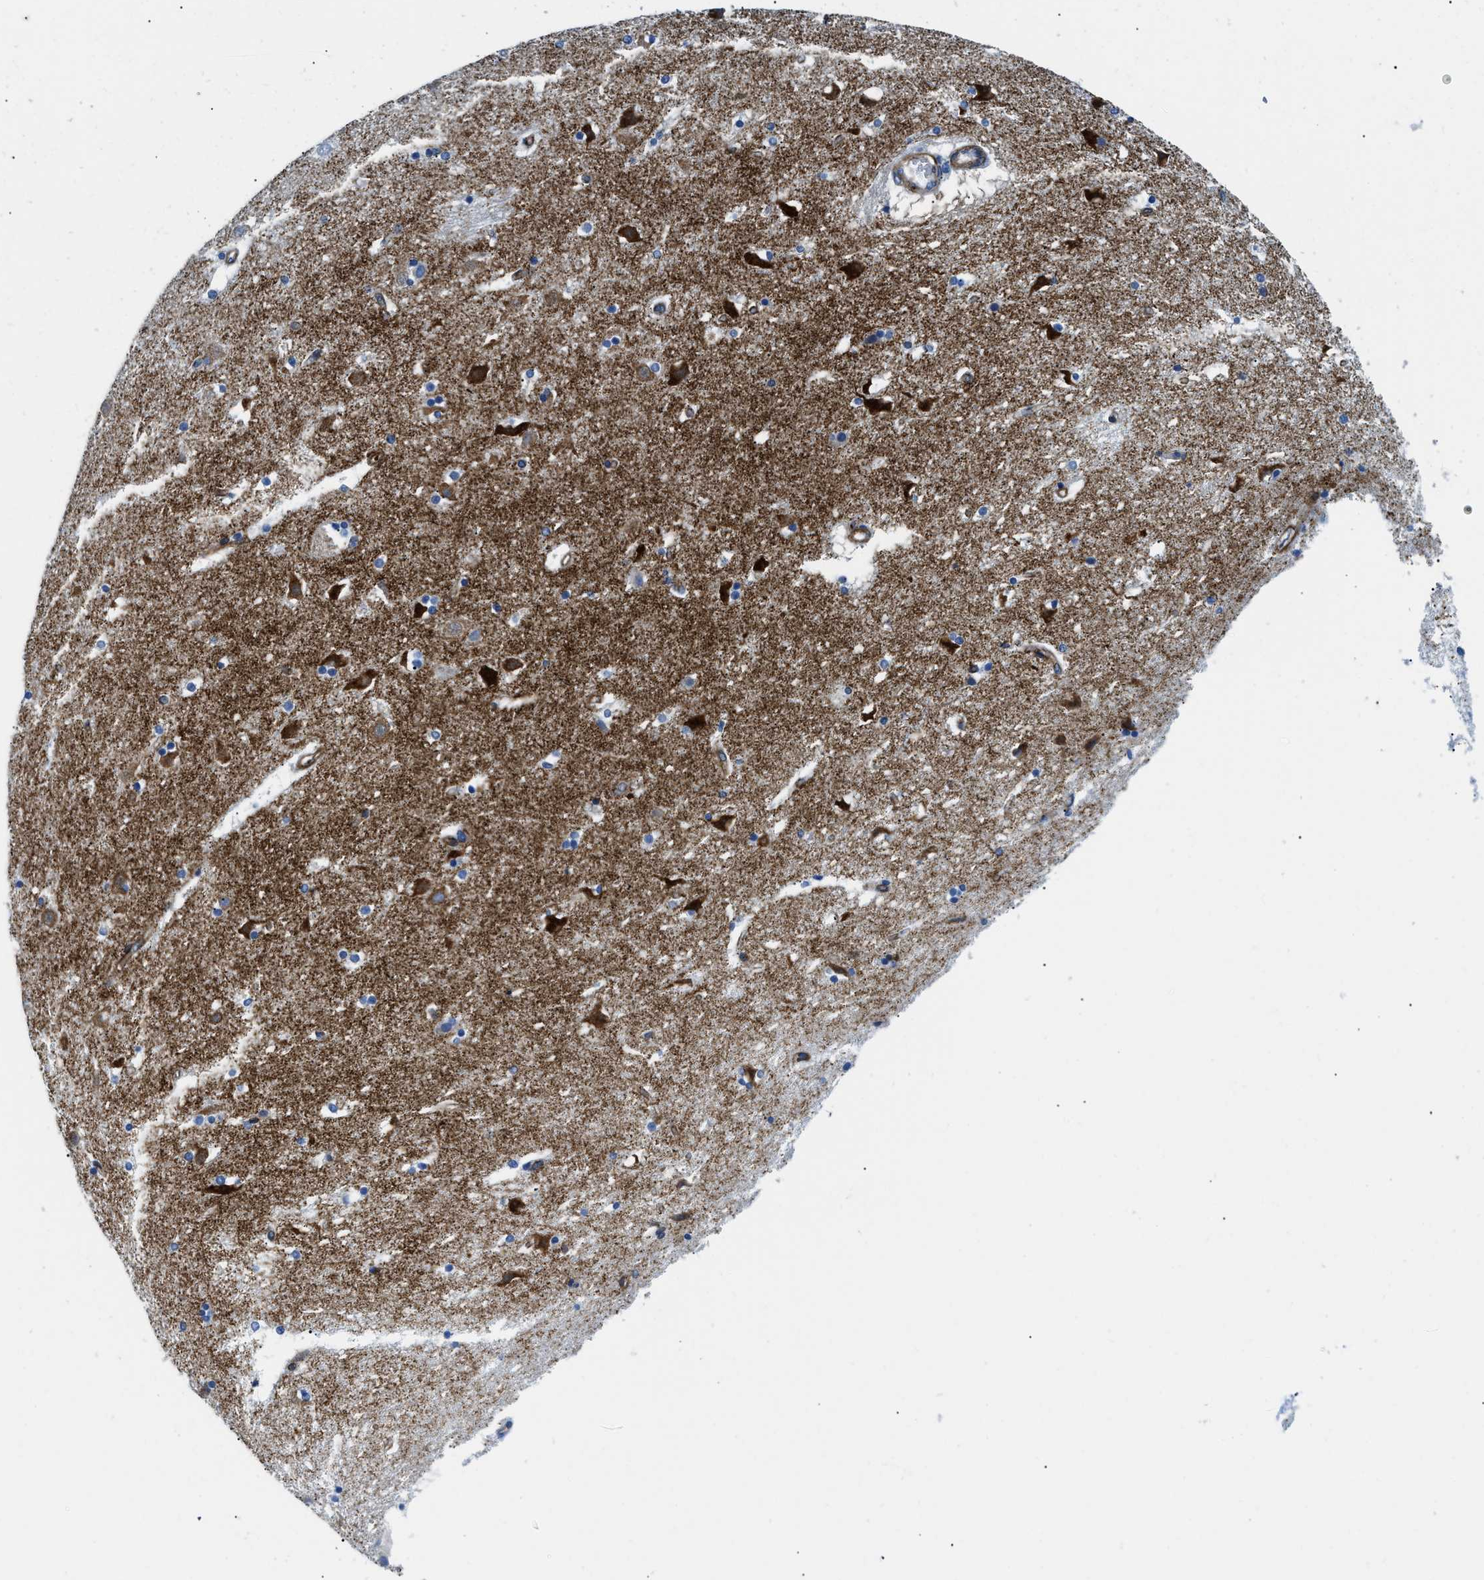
{"staining": {"intensity": "weak", "quantity": "25%-75%", "location": "cytoplasmic/membranous"}, "tissue": "caudate", "cell_type": "Glial cells", "image_type": "normal", "snomed": [{"axis": "morphology", "description": "Normal tissue, NOS"}, {"axis": "topography", "description": "Lateral ventricle wall"}], "caption": "High-magnification brightfield microscopy of normal caudate stained with DAB (3,3'-diaminobenzidine) (brown) and counterstained with hematoxylin (blue). glial cells exhibit weak cytoplasmic/membranous expression is appreciated in about25%-75% of cells.", "gene": "CUTA", "patient": {"sex": "male", "age": 45}}